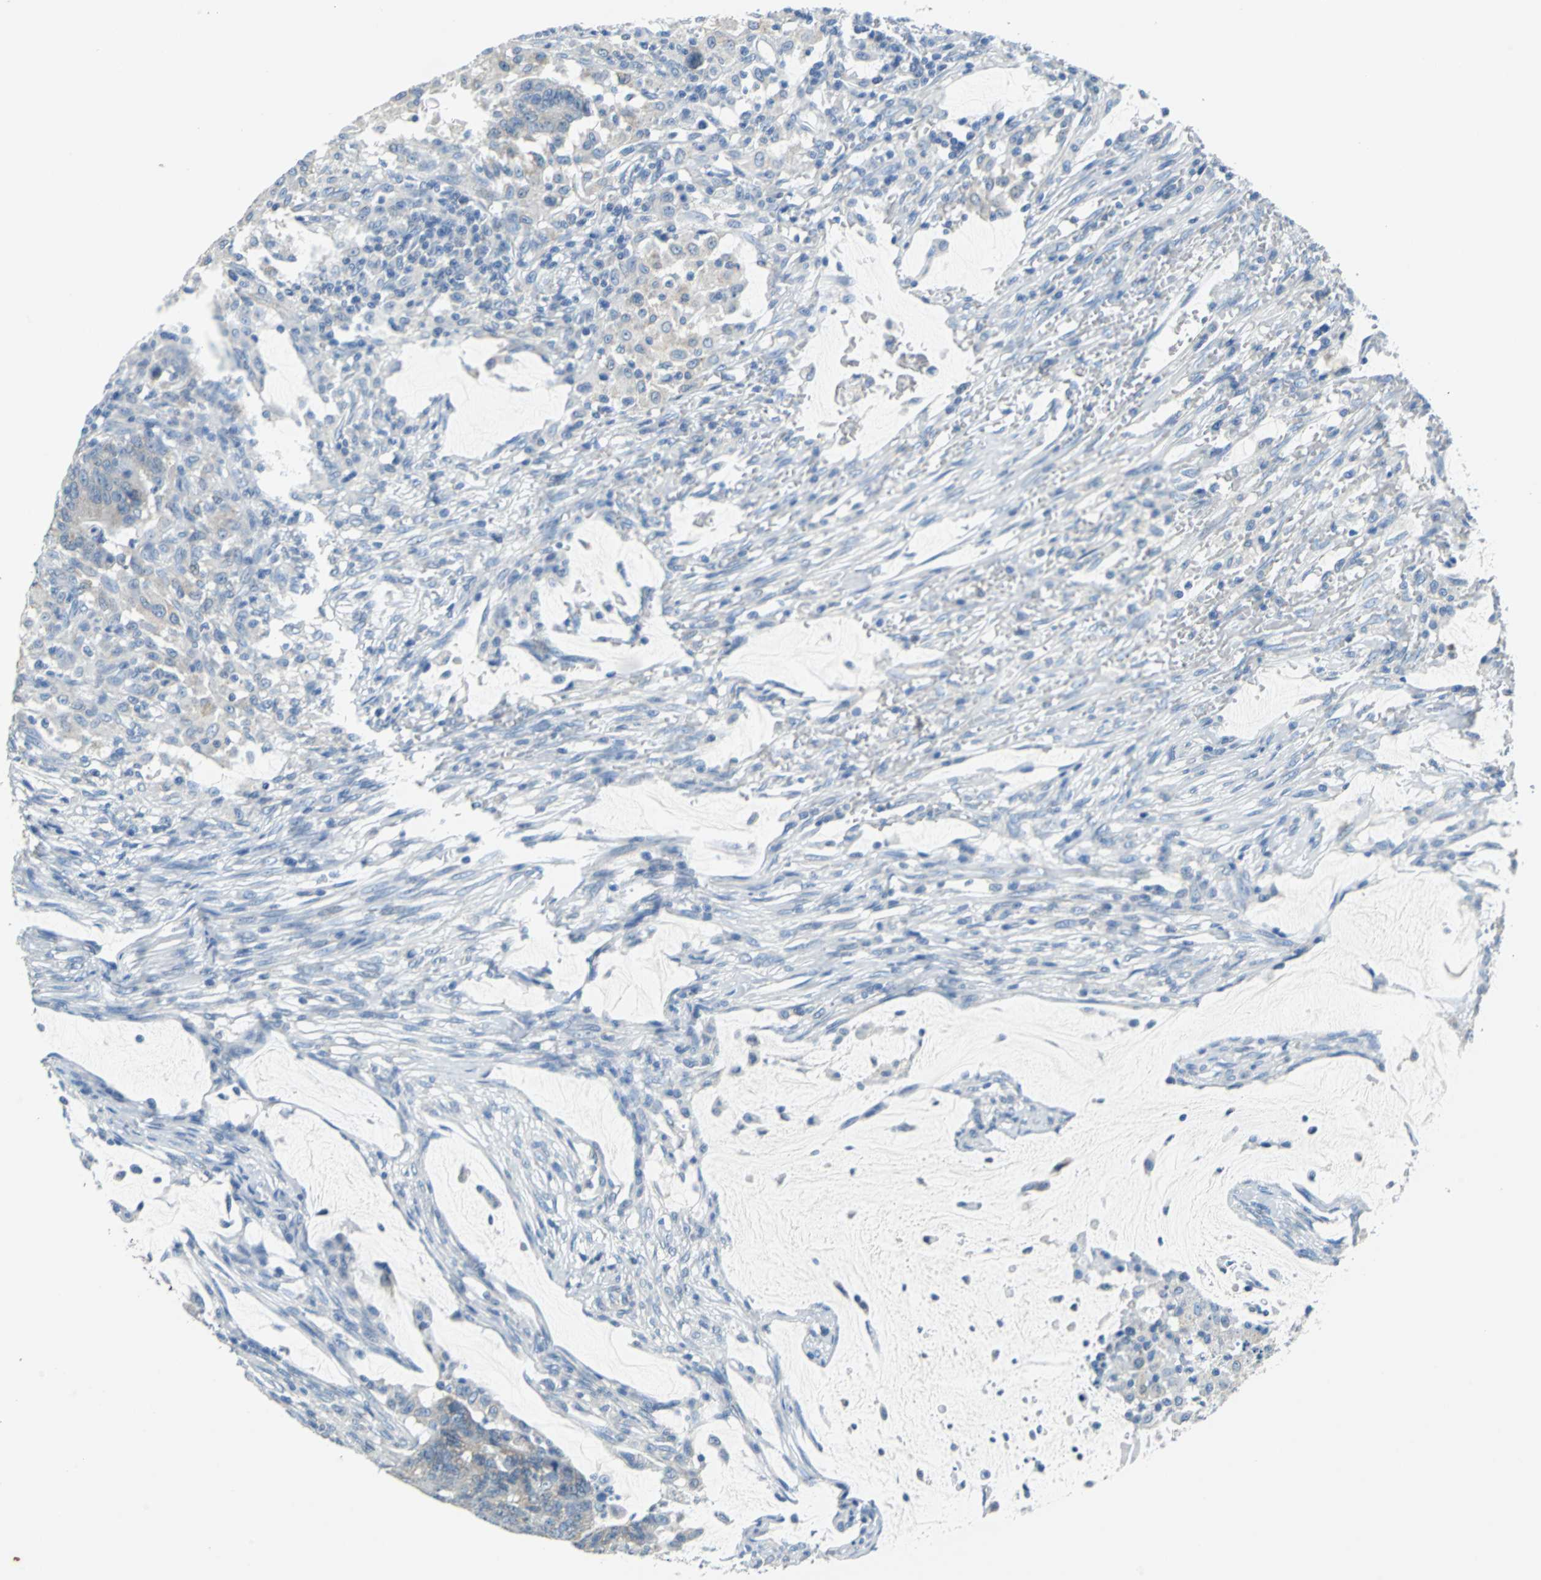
{"staining": {"intensity": "weak", "quantity": "<25%", "location": "cytoplasmic/membranous"}, "tissue": "colorectal cancer", "cell_type": "Tumor cells", "image_type": "cancer", "snomed": [{"axis": "morphology", "description": "Adenocarcinoma, NOS"}, {"axis": "topography", "description": "Colon"}], "caption": "Immunohistochemistry micrograph of neoplastic tissue: colorectal cancer stained with DAB (3,3'-diaminobenzidine) displays no significant protein staining in tumor cells.", "gene": "TEX264", "patient": {"sex": "male", "age": 45}}